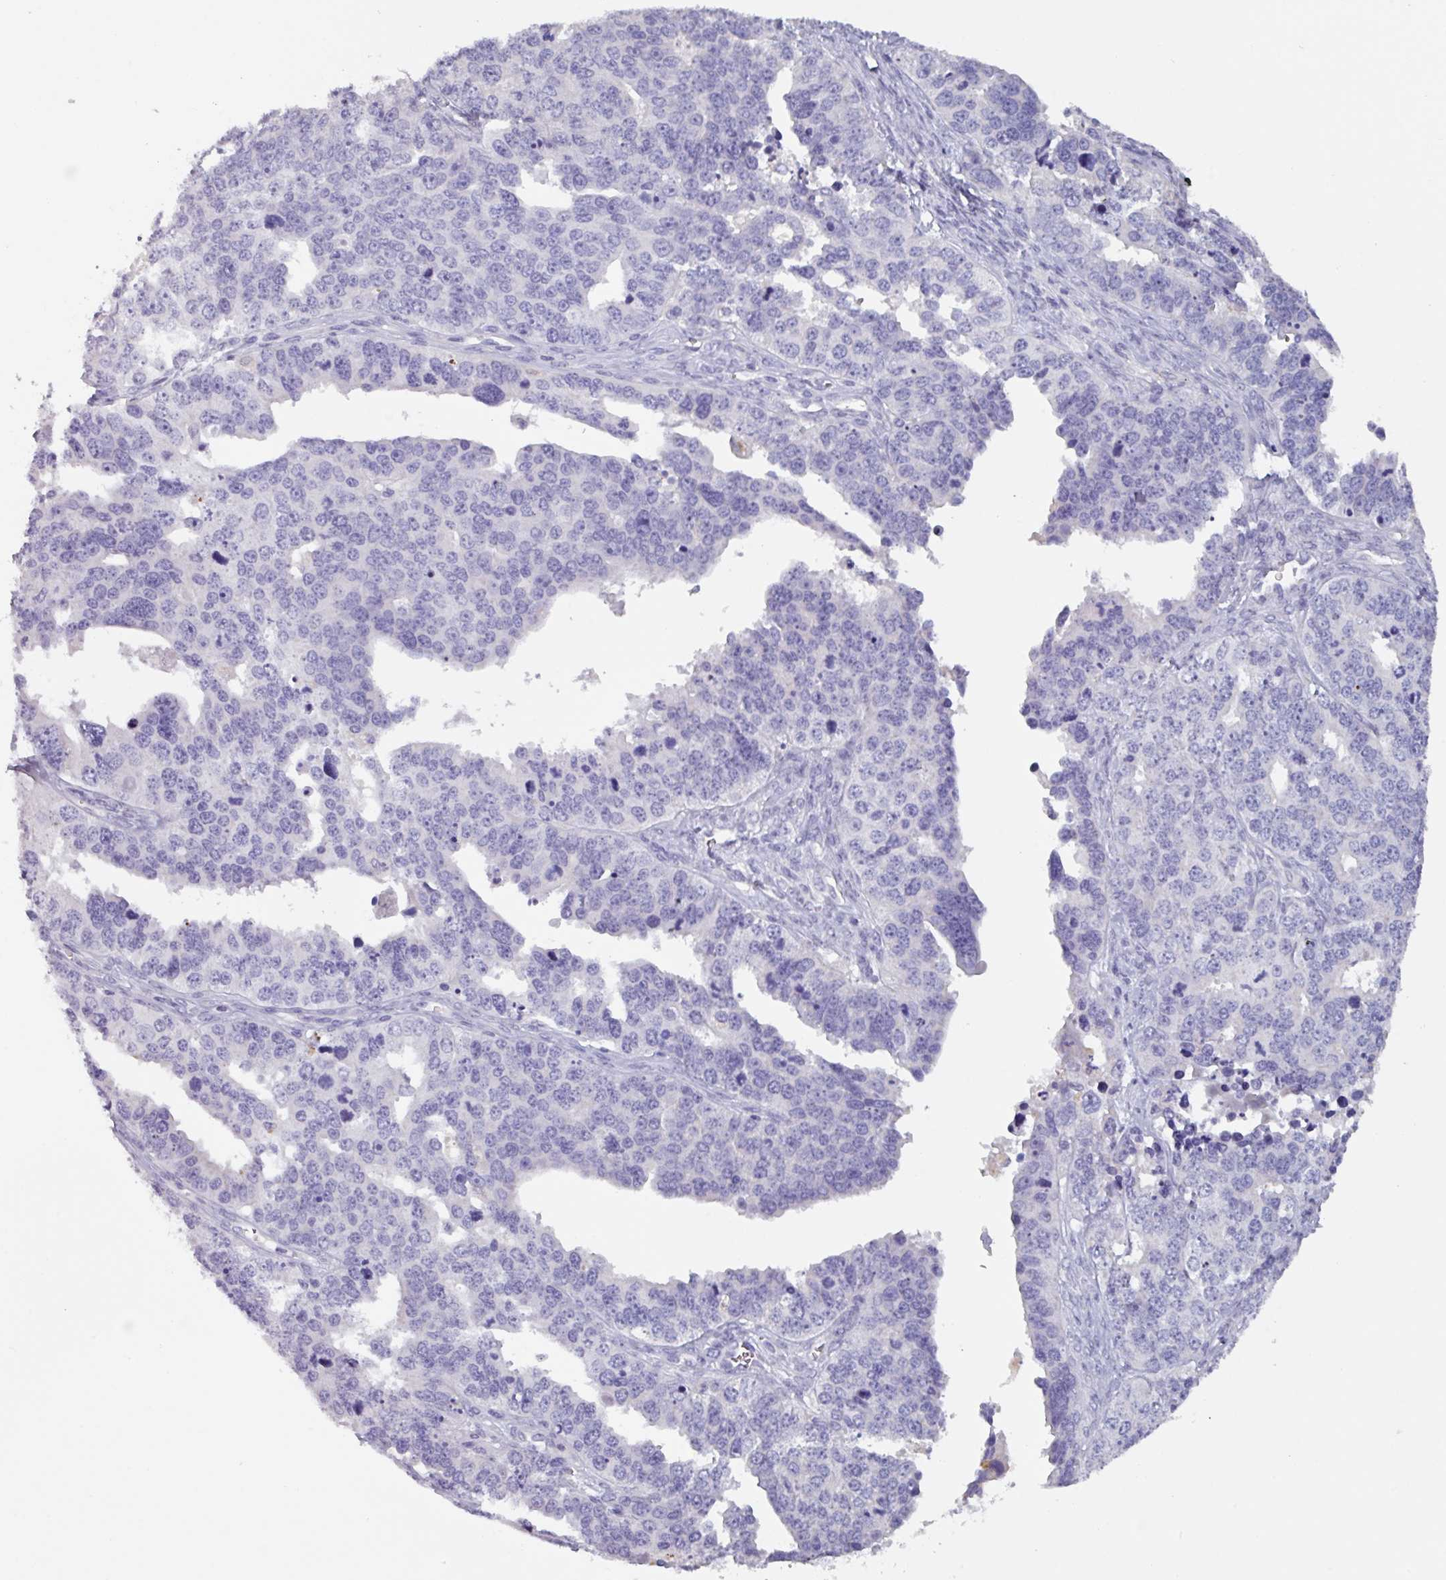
{"staining": {"intensity": "negative", "quantity": "none", "location": "none"}, "tissue": "ovarian cancer", "cell_type": "Tumor cells", "image_type": "cancer", "snomed": [{"axis": "morphology", "description": "Cystadenocarcinoma, serous, NOS"}, {"axis": "topography", "description": "Ovary"}], "caption": "The immunohistochemistry (IHC) photomicrograph has no significant staining in tumor cells of ovarian cancer (serous cystadenocarcinoma) tissue. (DAB immunohistochemistry (IHC), high magnification).", "gene": "OR2T10", "patient": {"sex": "female", "age": 76}}